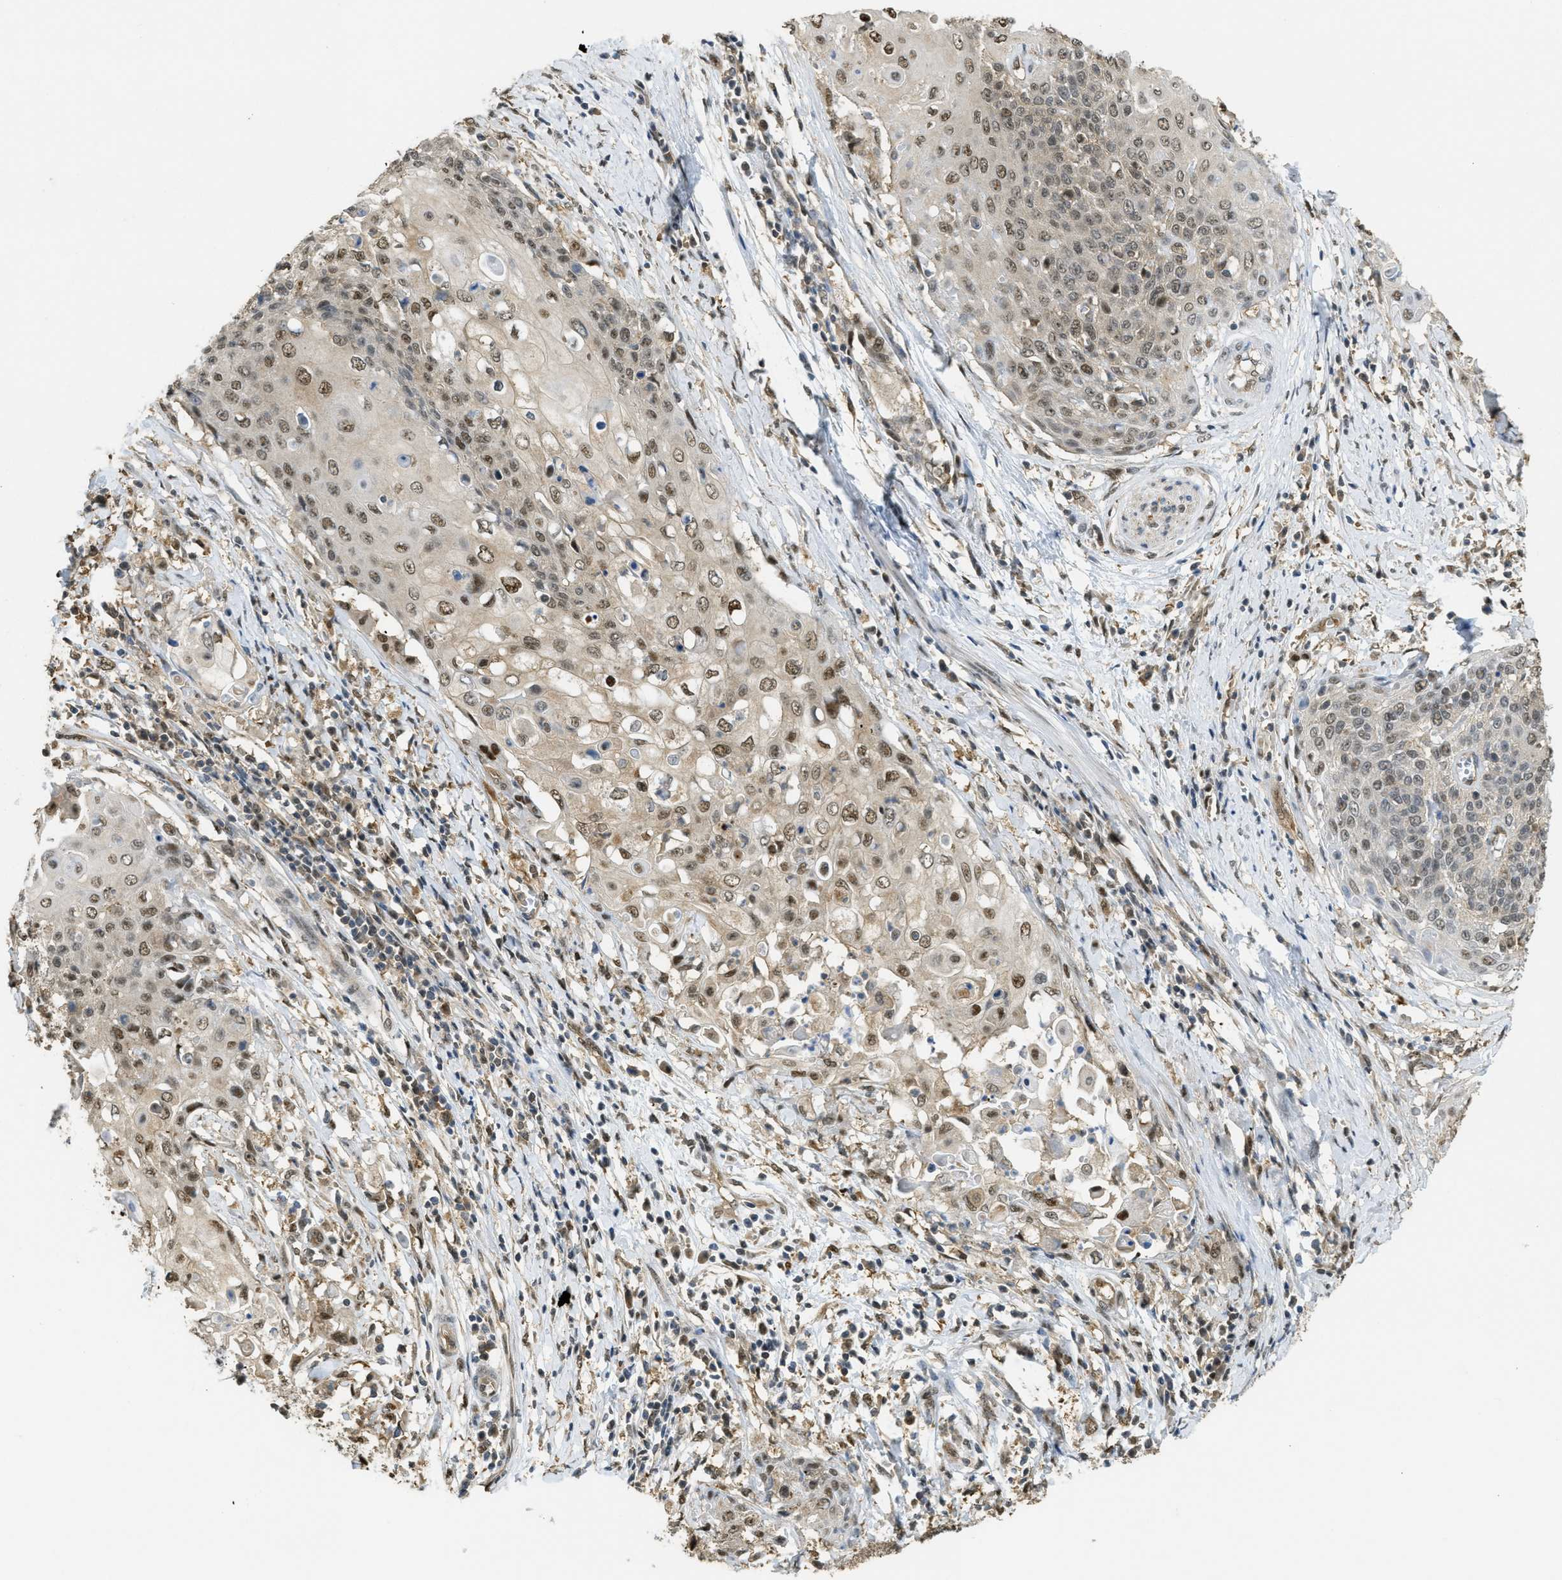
{"staining": {"intensity": "moderate", "quantity": ">75%", "location": "nuclear"}, "tissue": "cervical cancer", "cell_type": "Tumor cells", "image_type": "cancer", "snomed": [{"axis": "morphology", "description": "Squamous cell carcinoma, NOS"}, {"axis": "topography", "description": "Cervix"}], "caption": "A medium amount of moderate nuclear positivity is identified in approximately >75% of tumor cells in cervical squamous cell carcinoma tissue. The staining was performed using DAB to visualize the protein expression in brown, while the nuclei were stained in blue with hematoxylin (Magnification: 20x).", "gene": "PSMC5", "patient": {"sex": "female", "age": 39}}